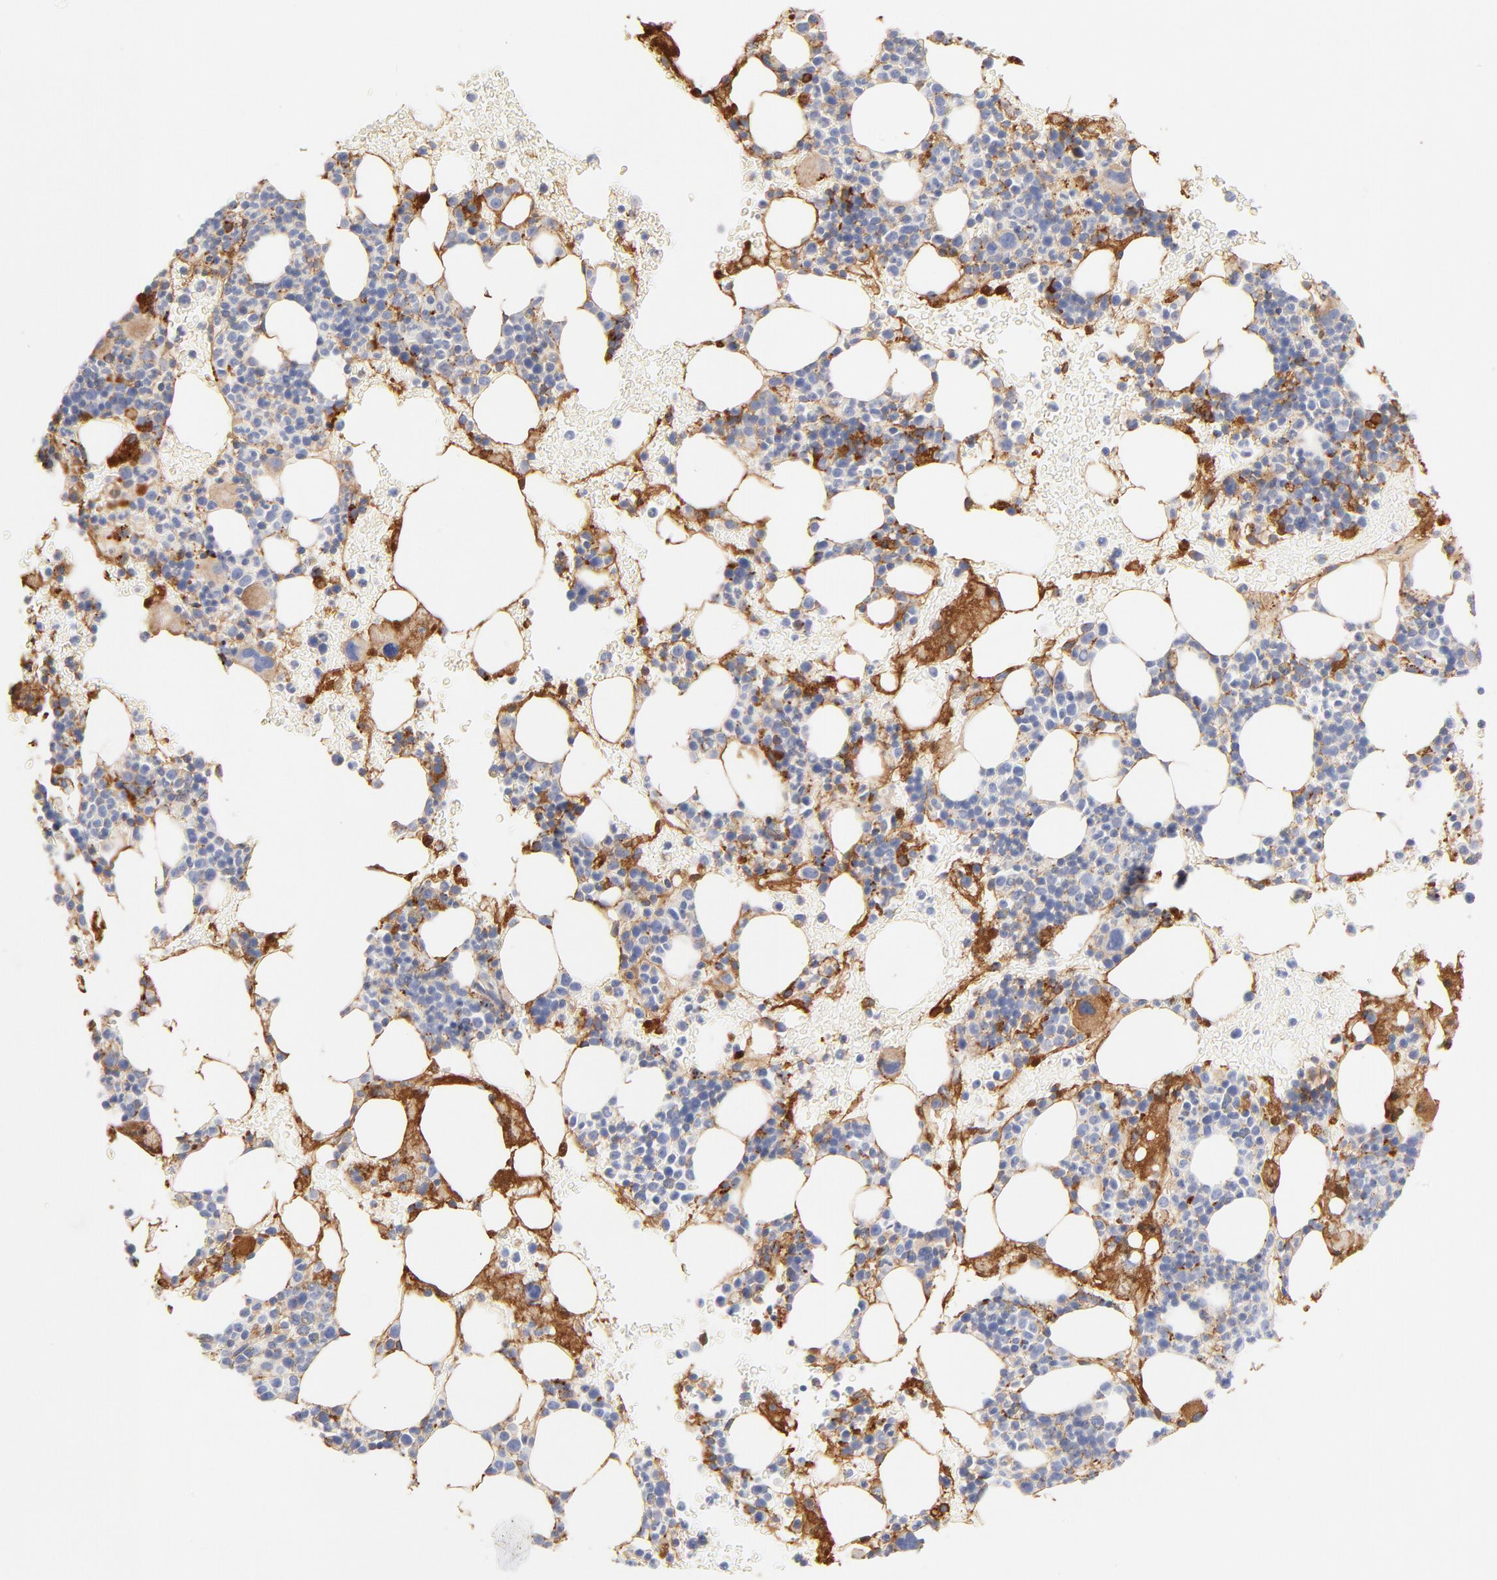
{"staining": {"intensity": "moderate", "quantity": "<25%", "location": "cytoplasmic/membranous"}, "tissue": "bone marrow", "cell_type": "Hematopoietic cells", "image_type": "normal", "snomed": [{"axis": "morphology", "description": "Normal tissue, NOS"}, {"axis": "topography", "description": "Bone marrow"}], "caption": "A brown stain highlights moderate cytoplasmic/membranous positivity of a protein in hematopoietic cells of normal human bone marrow.", "gene": "C3", "patient": {"sex": "male", "age": 17}}